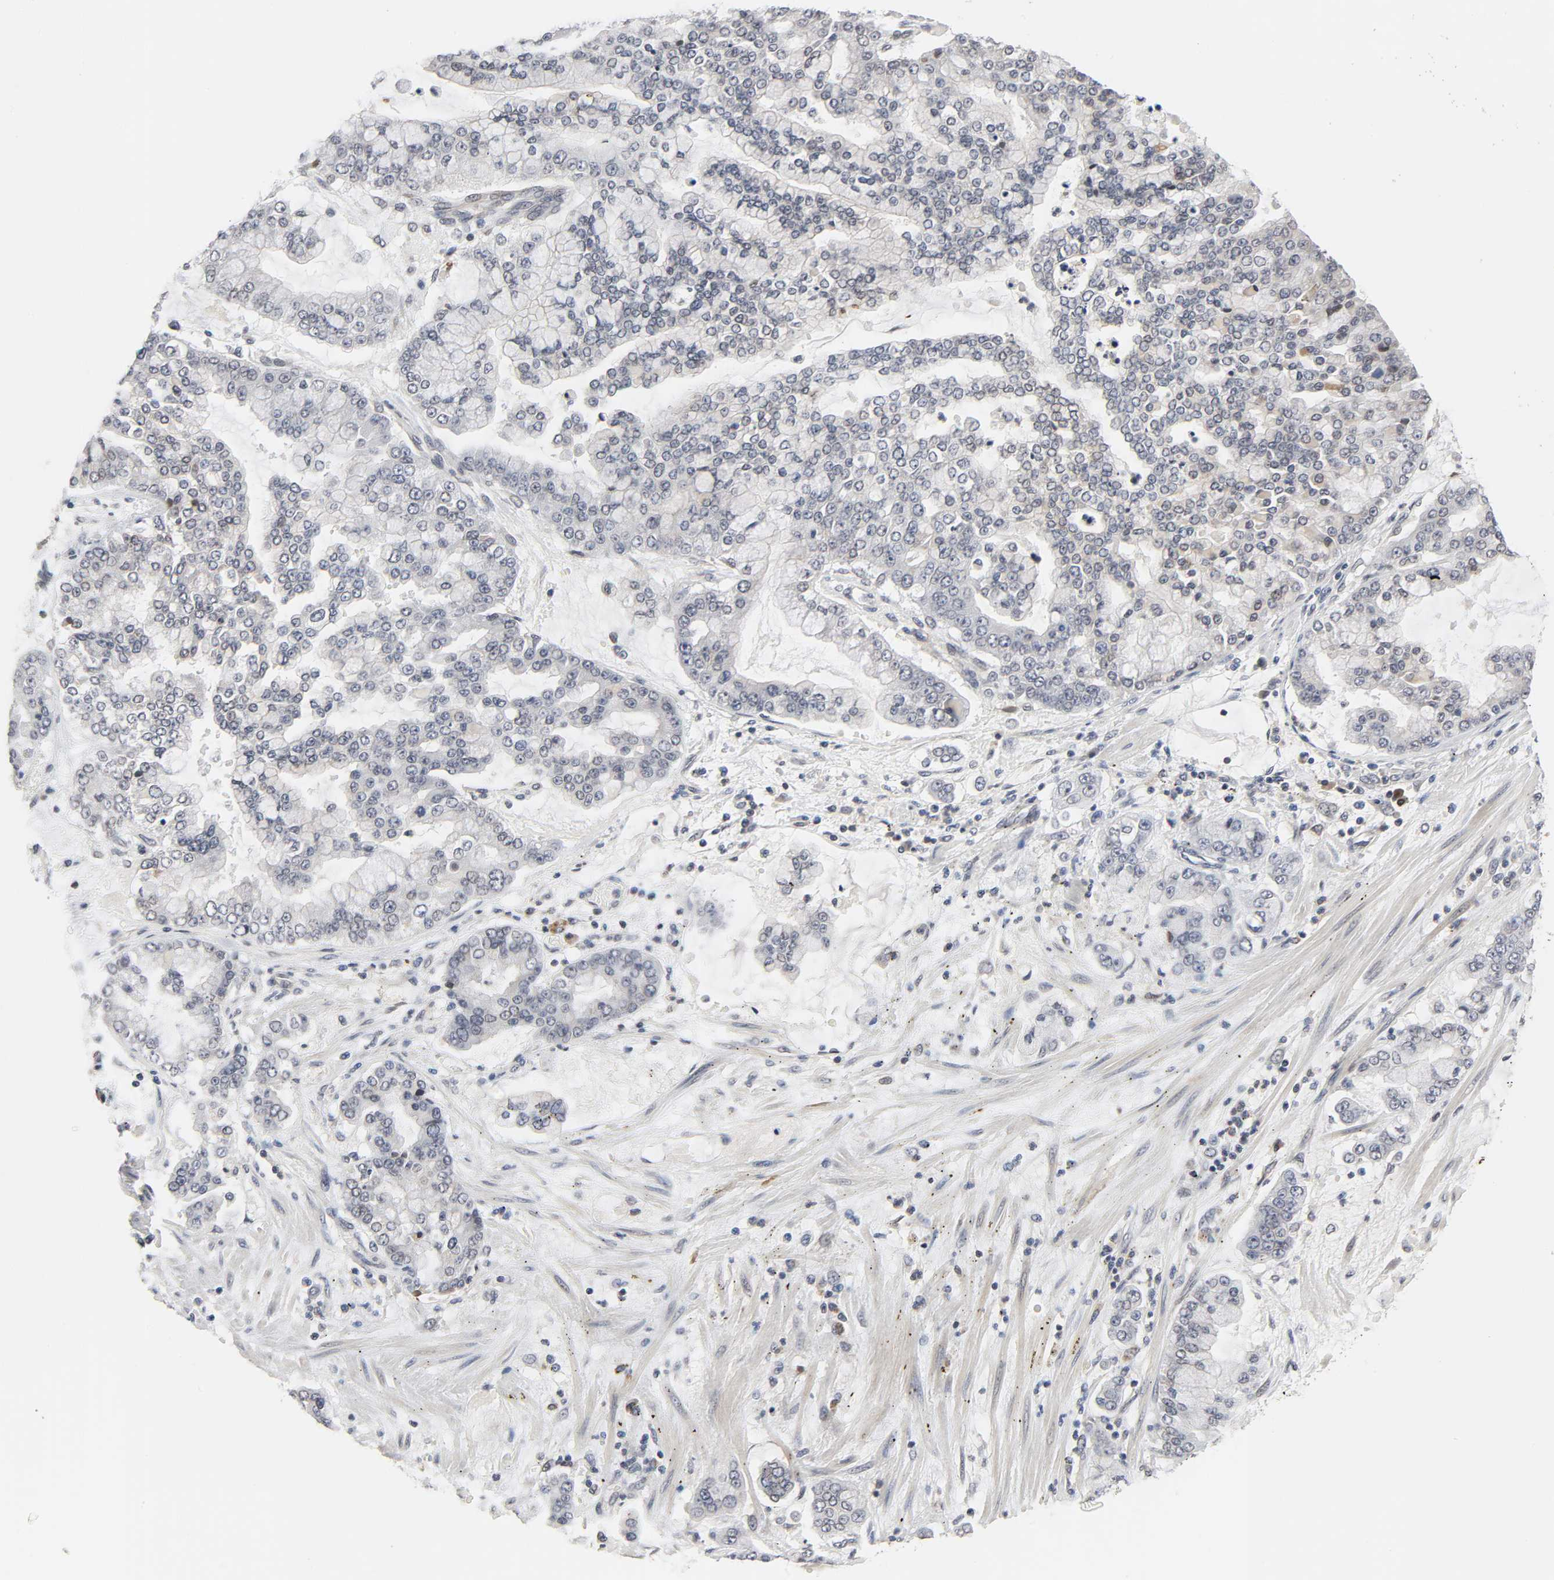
{"staining": {"intensity": "moderate", "quantity": "<25%", "location": "cytoplasmic/membranous,nuclear"}, "tissue": "stomach cancer", "cell_type": "Tumor cells", "image_type": "cancer", "snomed": [{"axis": "morphology", "description": "Normal tissue, NOS"}, {"axis": "morphology", "description": "Adenocarcinoma, NOS"}, {"axis": "topography", "description": "Stomach, upper"}, {"axis": "topography", "description": "Stomach"}], "caption": "A brown stain shows moderate cytoplasmic/membranous and nuclear expression of a protein in adenocarcinoma (stomach) tumor cells.", "gene": "CCDC175", "patient": {"sex": "male", "age": 76}}